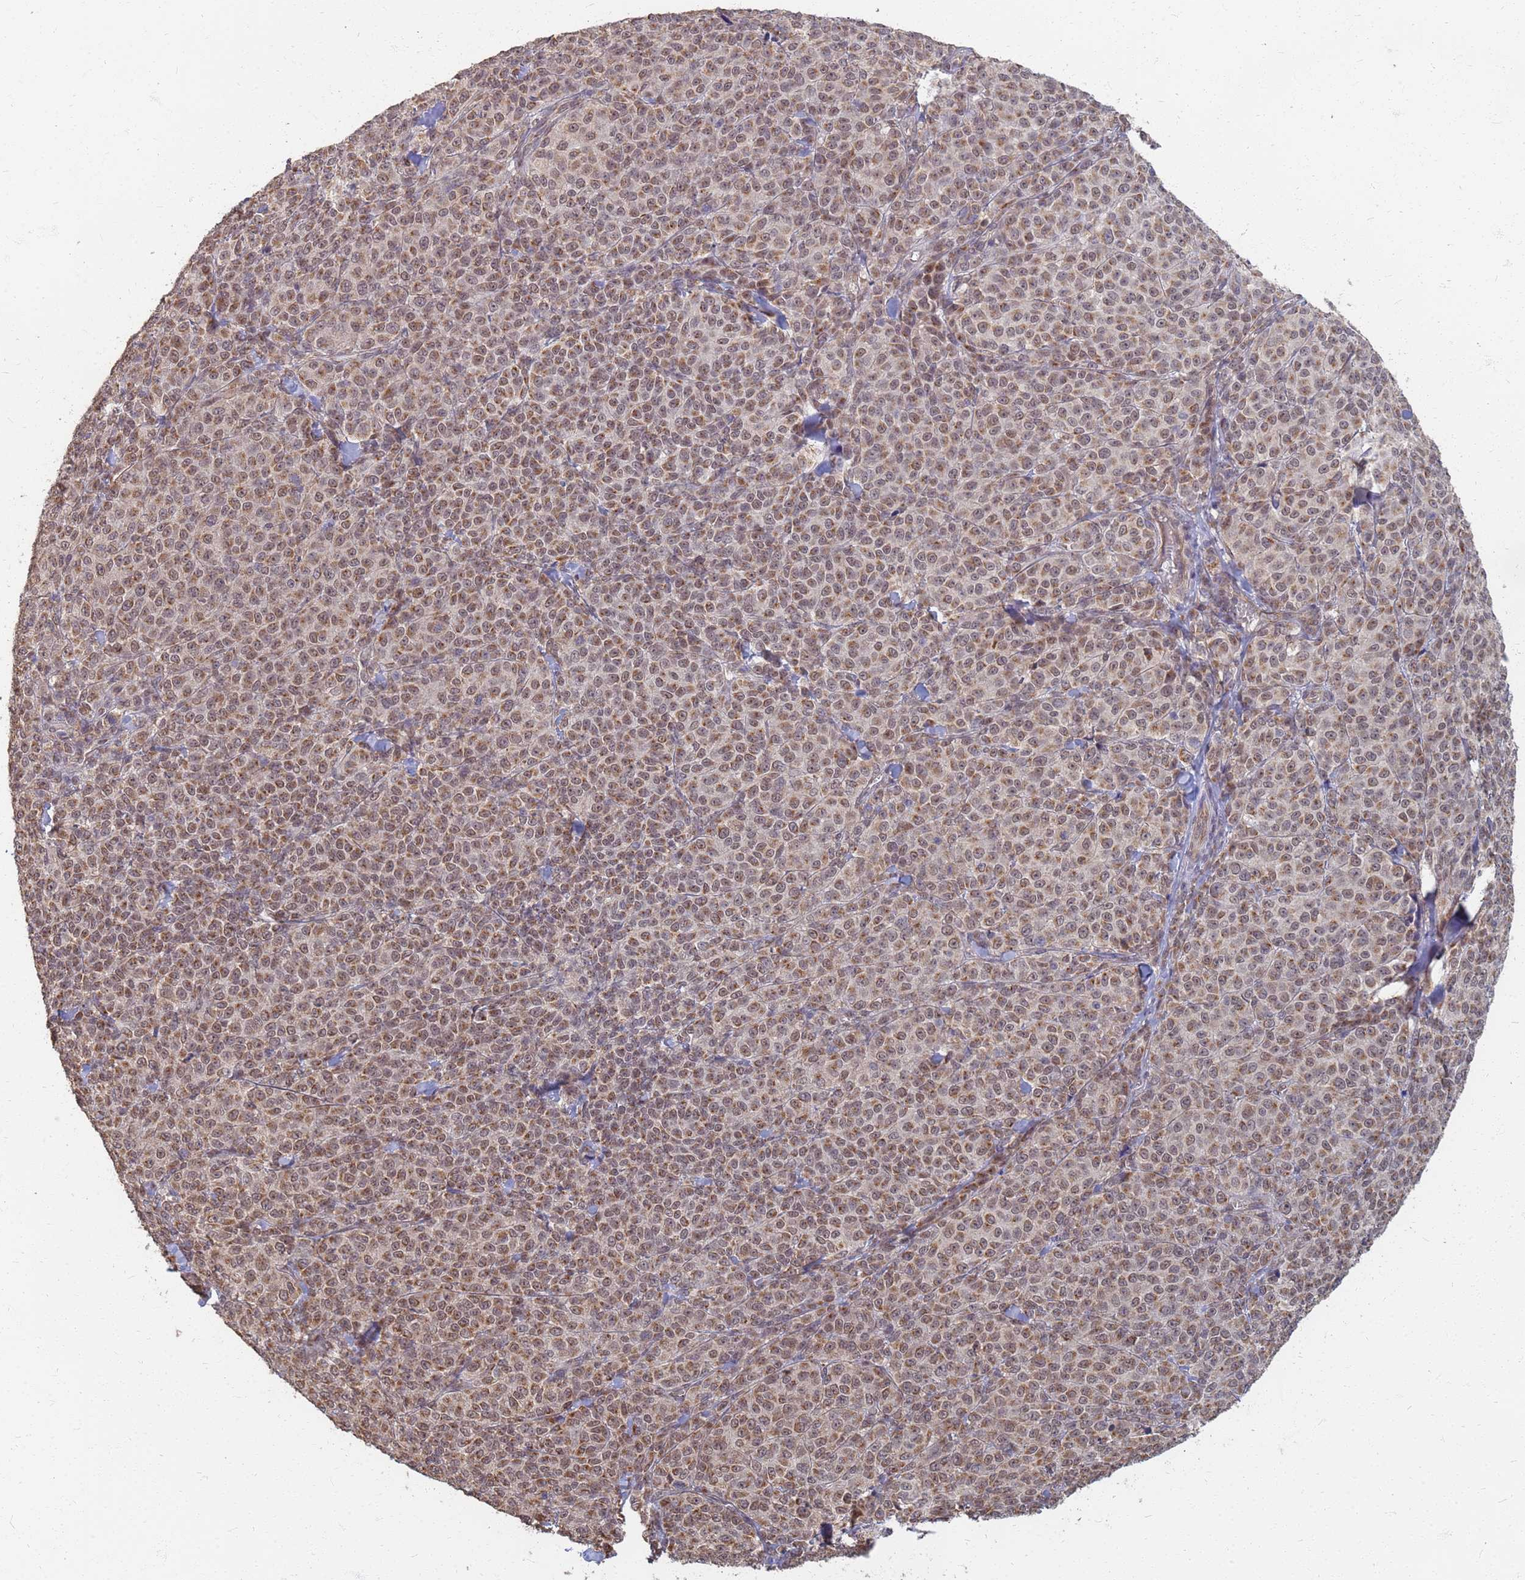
{"staining": {"intensity": "moderate", "quantity": ">75%", "location": "cytoplasmic/membranous,nuclear"}, "tissue": "melanoma", "cell_type": "Tumor cells", "image_type": "cancer", "snomed": [{"axis": "morphology", "description": "Normal tissue, NOS"}, {"axis": "morphology", "description": "Malignant melanoma, NOS"}, {"axis": "topography", "description": "Skin"}], "caption": "Malignant melanoma stained with a brown dye shows moderate cytoplasmic/membranous and nuclear positive positivity in approximately >75% of tumor cells.", "gene": "ITGB4", "patient": {"sex": "female", "age": 34}}